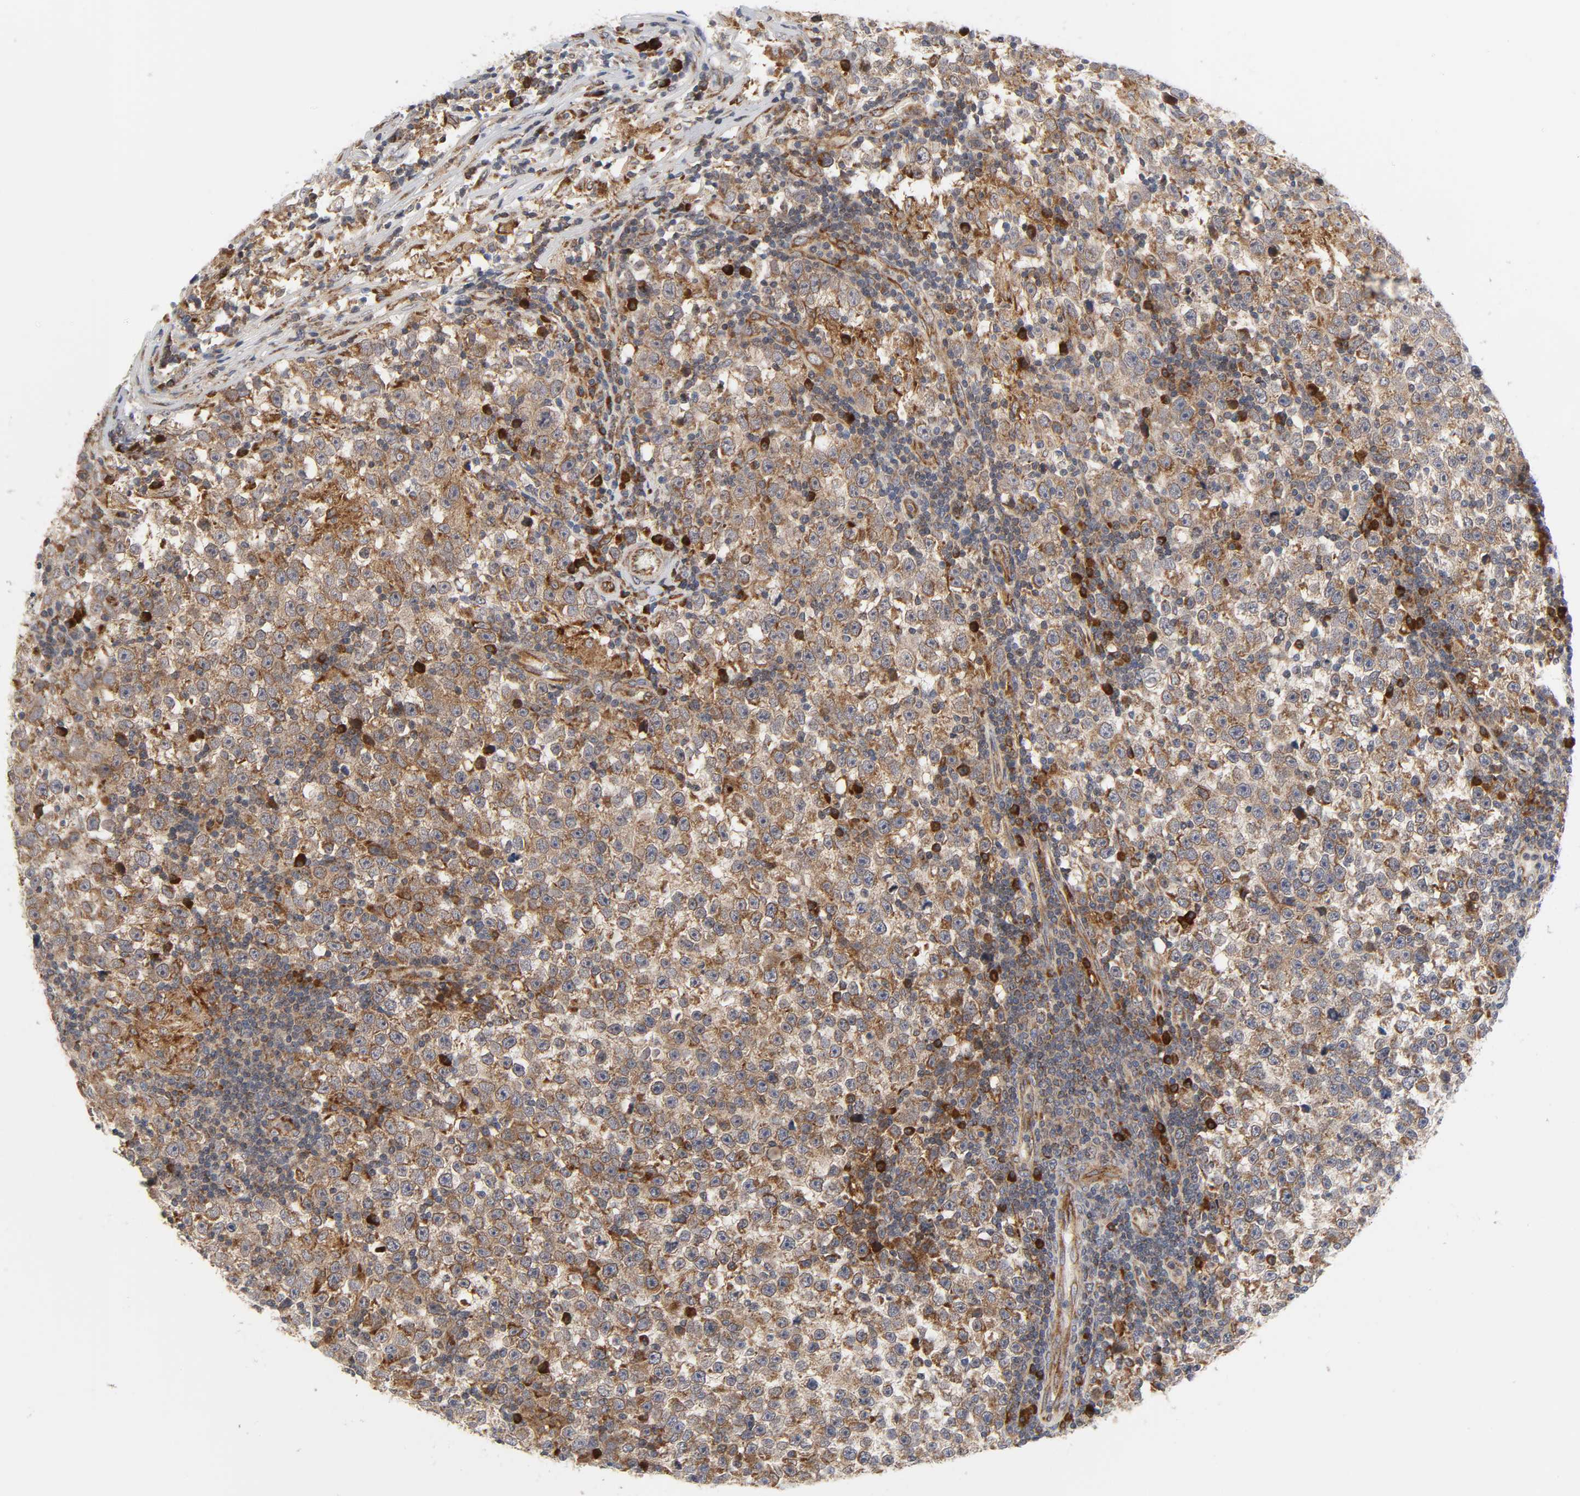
{"staining": {"intensity": "moderate", "quantity": ">75%", "location": "cytoplasmic/membranous"}, "tissue": "testis cancer", "cell_type": "Tumor cells", "image_type": "cancer", "snomed": [{"axis": "morphology", "description": "Seminoma, NOS"}, {"axis": "topography", "description": "Testis"}], "caption": "Tumor cells reveal medium levels of moderate cytoplasmic/membranous positivity in approximately >75% of cells in testis cancer.", "gene": "BAX", "patient": {"sex": "male", "age": 43}}